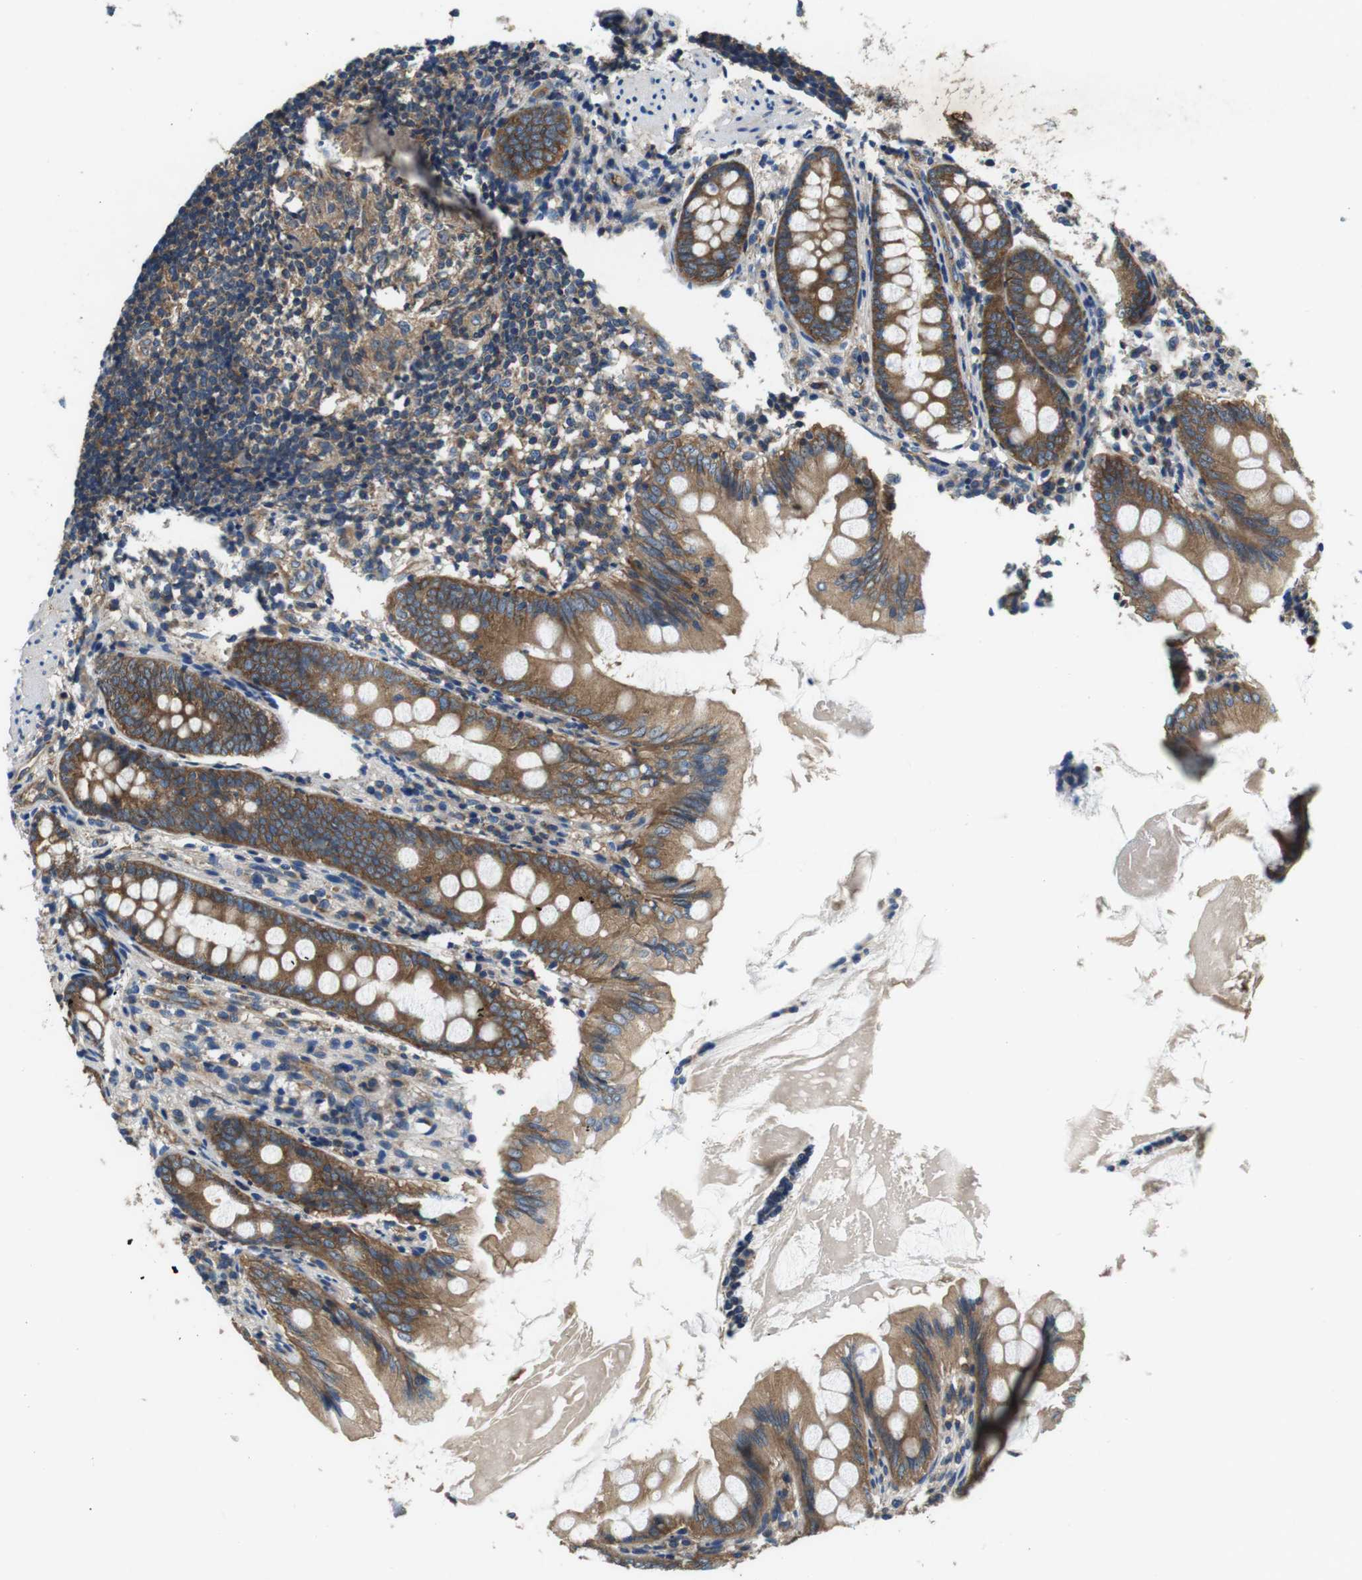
{"staining": {"intensity": "strong", "quantity": ">75%", "location": "cytoplasmic/membranous"}, "tissue": "appendix", "cell_type": "Glandular cells", "image_type": "normal", "snomed": [{"axis": "morphology", "description": "Normal tissue, NOS"}, {"axis": "topography", "description": "Appendix"}], "caption": "DAB immunohistochemical staining of benign appendix reveals strong cytoplasmic/membranous protein staining in about >75% of glandular cells. The staining is performed using DAB brown chromogen to label protein expression. The nuclei are counter-stained blue using hematoxylin.", "gene": "DENND4C", "patient": {"sex": "female", "age": 77}}